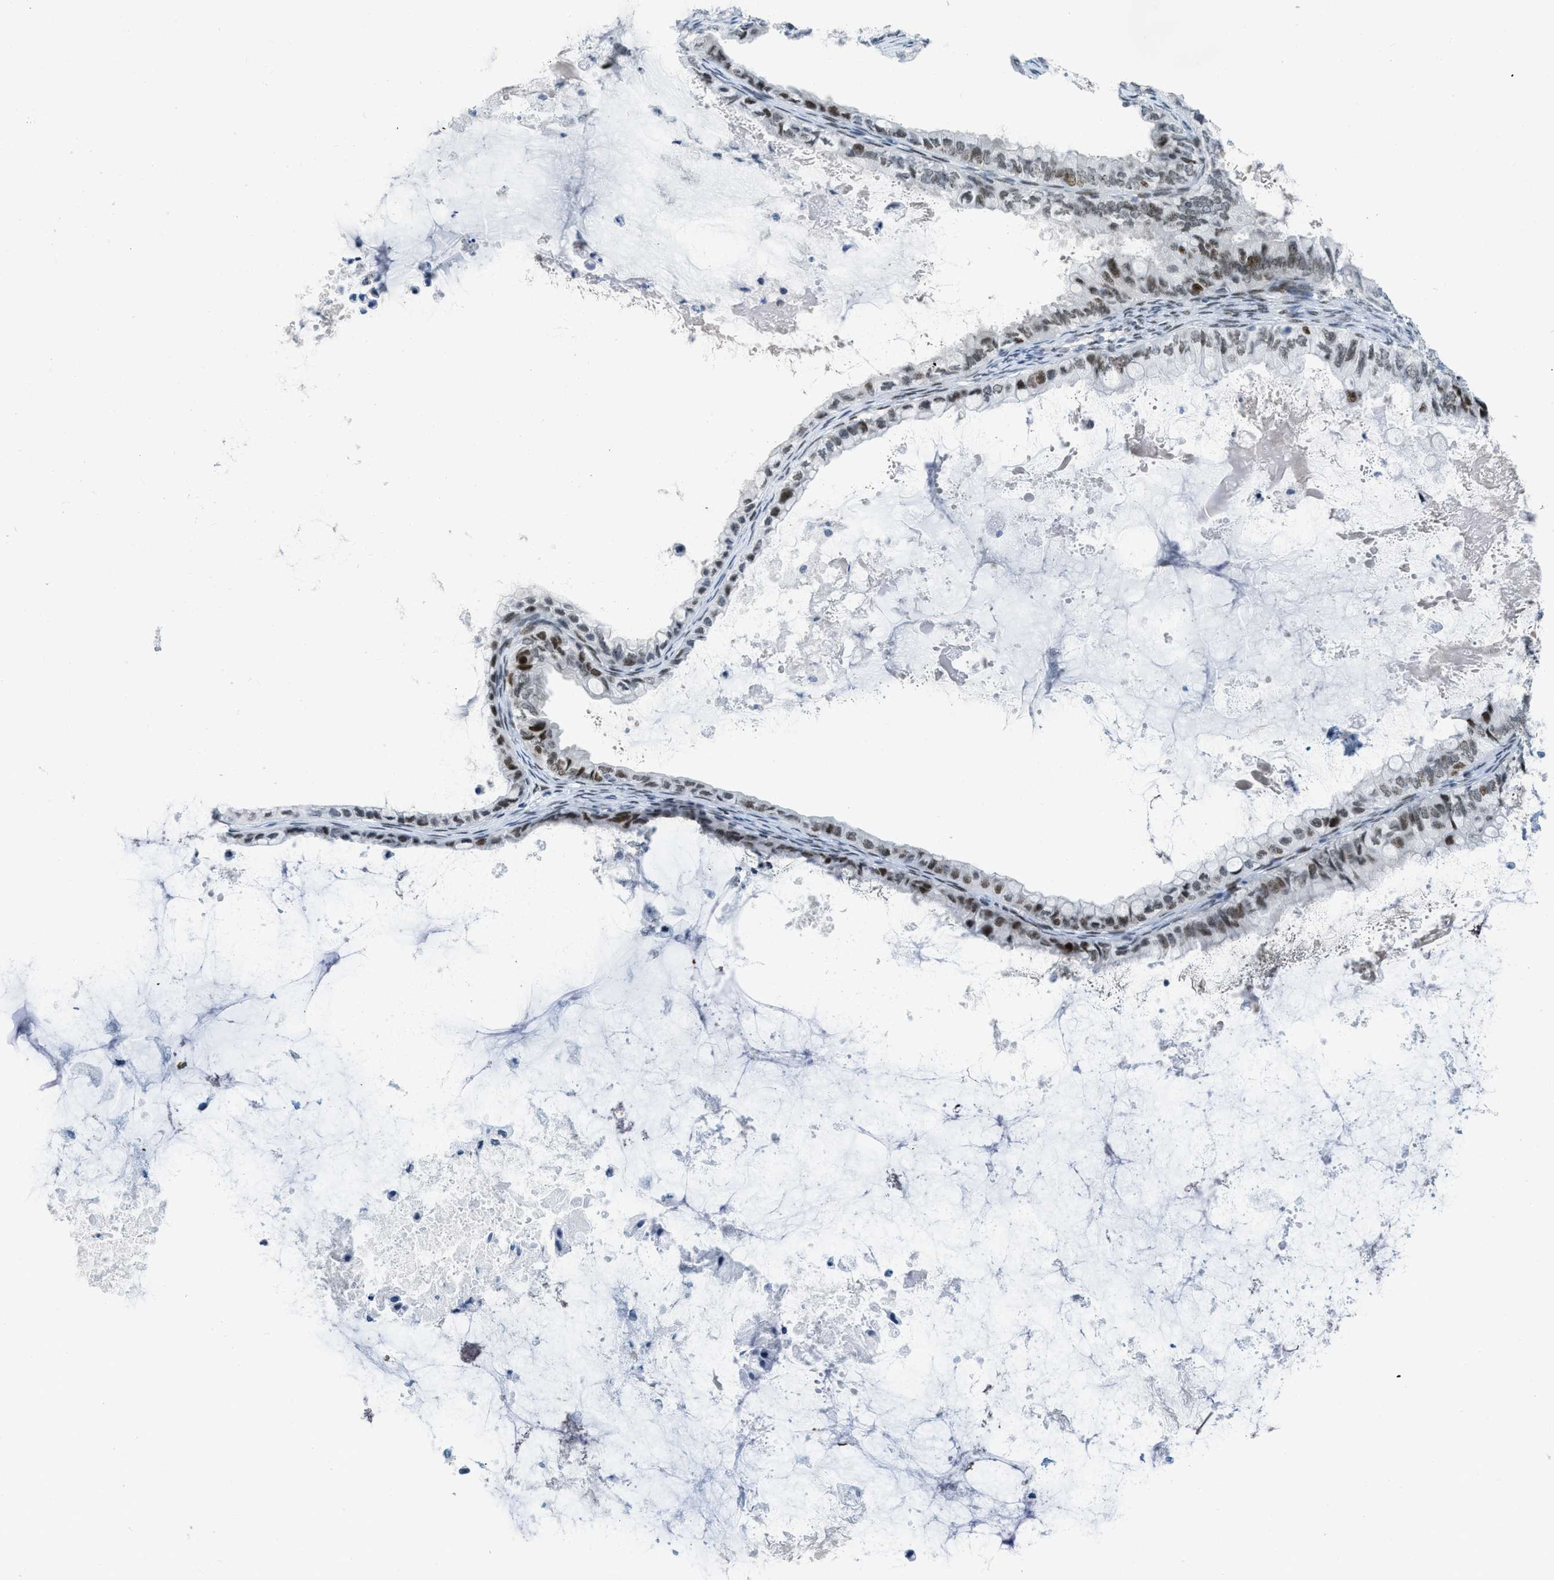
{"staining": {"intensity": "moderate", "quantity": "25%-75%", "location": "nuclear"}, "tissue": "ovarian cancer", "cell_type": "Tumor cells", "image_type": "cancer", "snomed": [{"axis": "morphology", "description": "Cystadenocarcinoma, mucinous, NOS"}, {"axis": "topography", "description": "Ovary"}], "caption": "DAB (3,3'-diaminobenzidine) immunohistochemical staining of human ovarian cancer displays moderate nuclear protein staining in about 25%-75% of tumor cells.", "gene": "PBX1", "patient": {"sex": "female", "age": 80}}